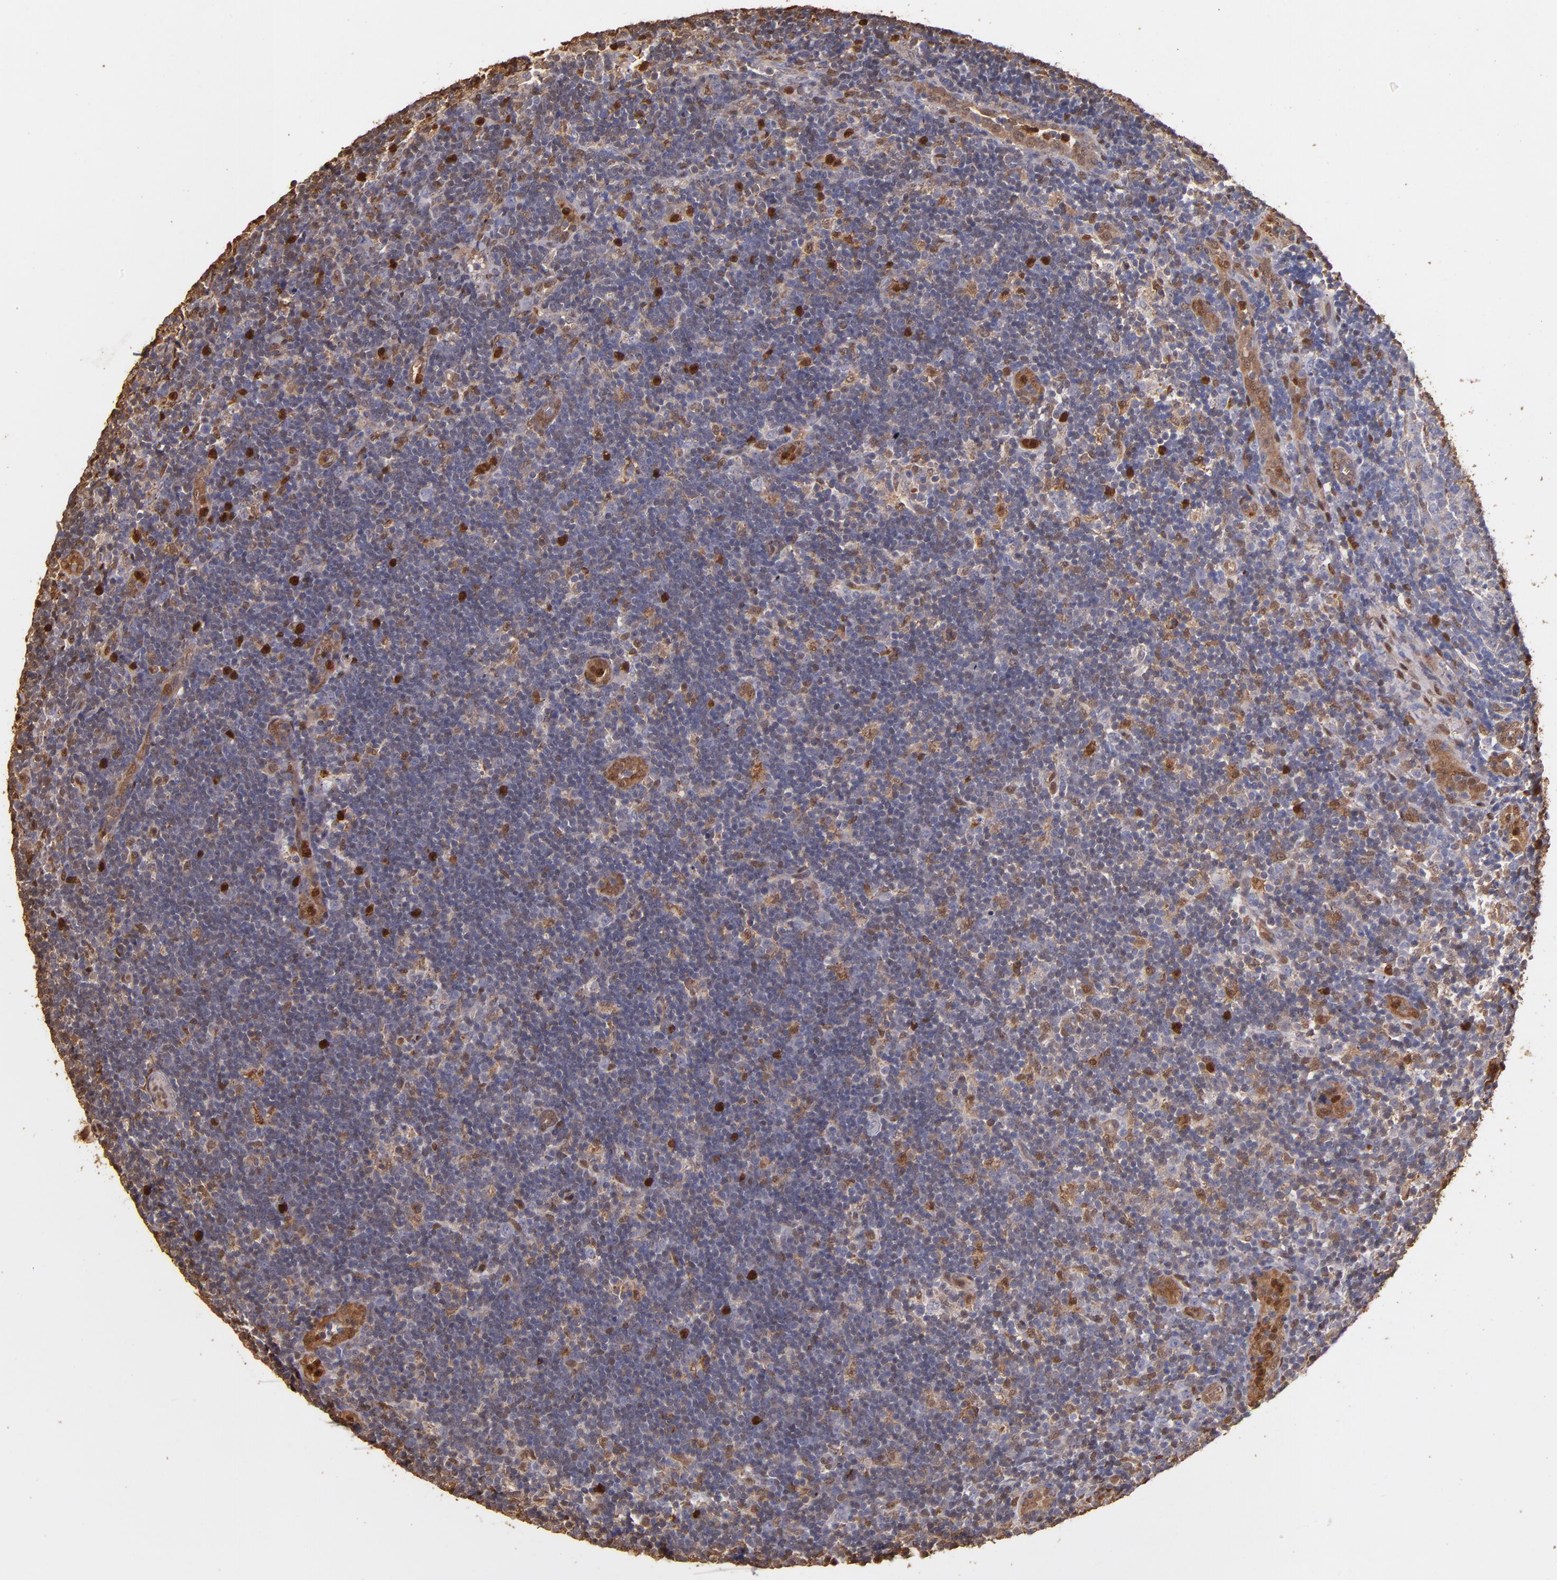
{"staining": {"intensity": "moderate", "quantity": "<25%", "location": "cytoplasmic/membranous,nuclear"}, "tissue": "lymph node", "cell_type": "Non-germinal center cells", "image_type": "normal", "snomed": [{"axis": "morphology", "description": "Normal tissue, NOS"}, {"axis": "morphology", "description": "Inflammation, NOS"}, {"axis": "topography", "description": "Lymph node"}, {"axis": "topography", "description": "Salivary gland"}], "caption": "Unremarkable lymph node displays moderate cytoplasmic/membranous,nuclear staining in approximately <25% of non-germinal center cells.", "gene": "S100A6", "patient": {"sex": "male", "age": 3}}